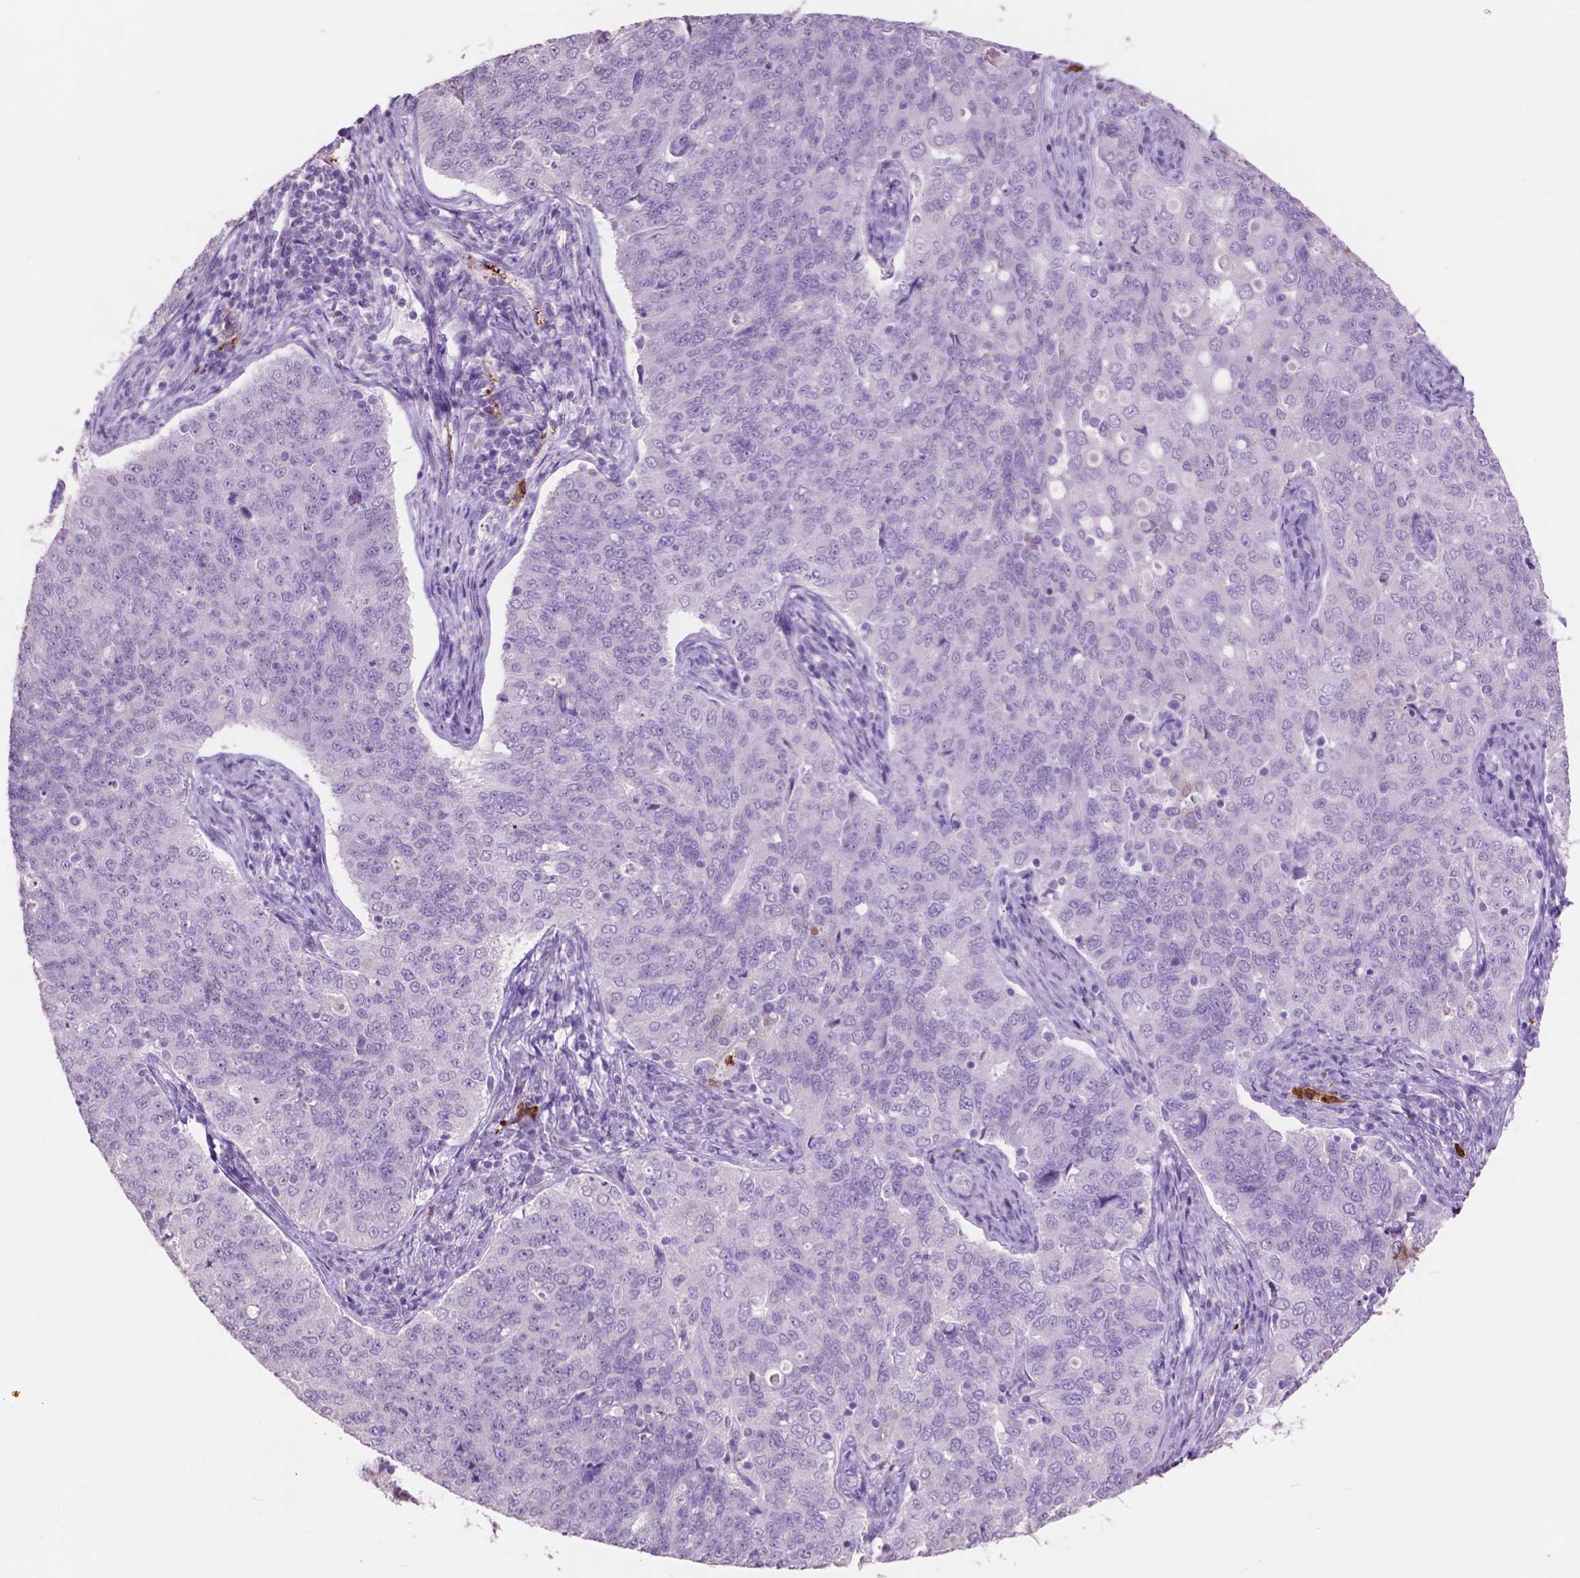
{"staining": {"intensity": "negative", "quantity": "none", "location": "none"}, "tissue": "endometrial cancer", "cell_type": "Tumor cells", "image_type": "cancer", "snomed": [{"axis": "morphology", "description": "Adenocarcinoma, NOS"}, {"axis": "topography", "description": "Endometrium"}], "caption": "High power microscopy photomicrograph of an IHC photomicrograph of endometrial adenocarcinoma, revealing no significant staining in tumor cells.", "gene": "IDO1", "patient": {"sex": "female", "age": 43}}